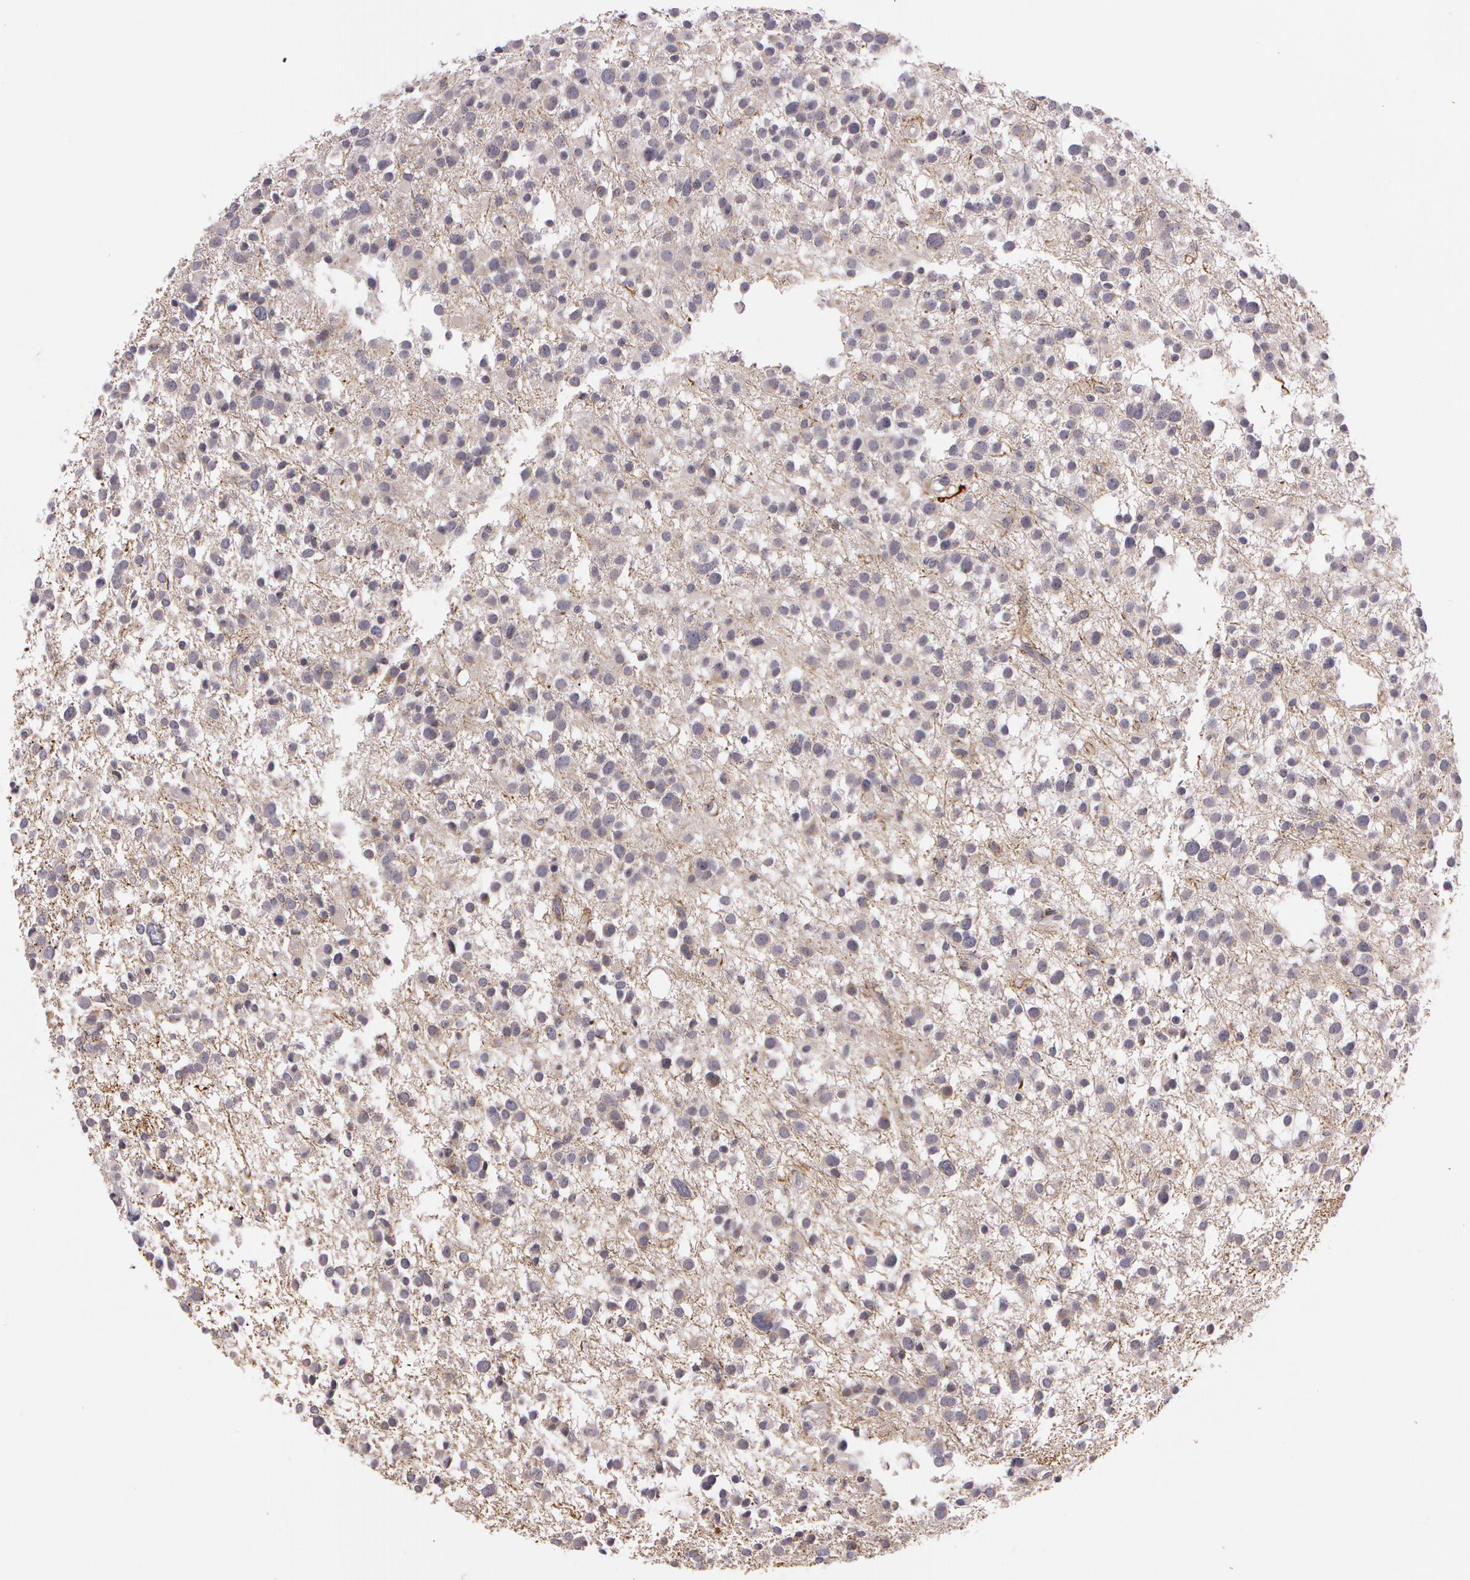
{"staining": {"intensity": "negative", "quantity": "none", "location": "none"}, "tissue": "glioma", "cell_type": "Tumor cells", "image_type": "cancer", "snomed": [{"axis": "morphology", "description": "Glioma, malignant, Low grade"}, {"axis": "topography", "description": "Brain"}], "caption": "Immunohistochemistry micrograph of neoplastic tissue: malignant glioma (low-grade) stained with DAB (3,3'-diaminobenzidine) exhibits no significant protein staining in tumor cells. The staining is performed using DAB brown chromogen with nuclei counter-stained in using hematoxylin.", "gene": "MXRA5", "patient": {"sex": "female", "age": 36}}